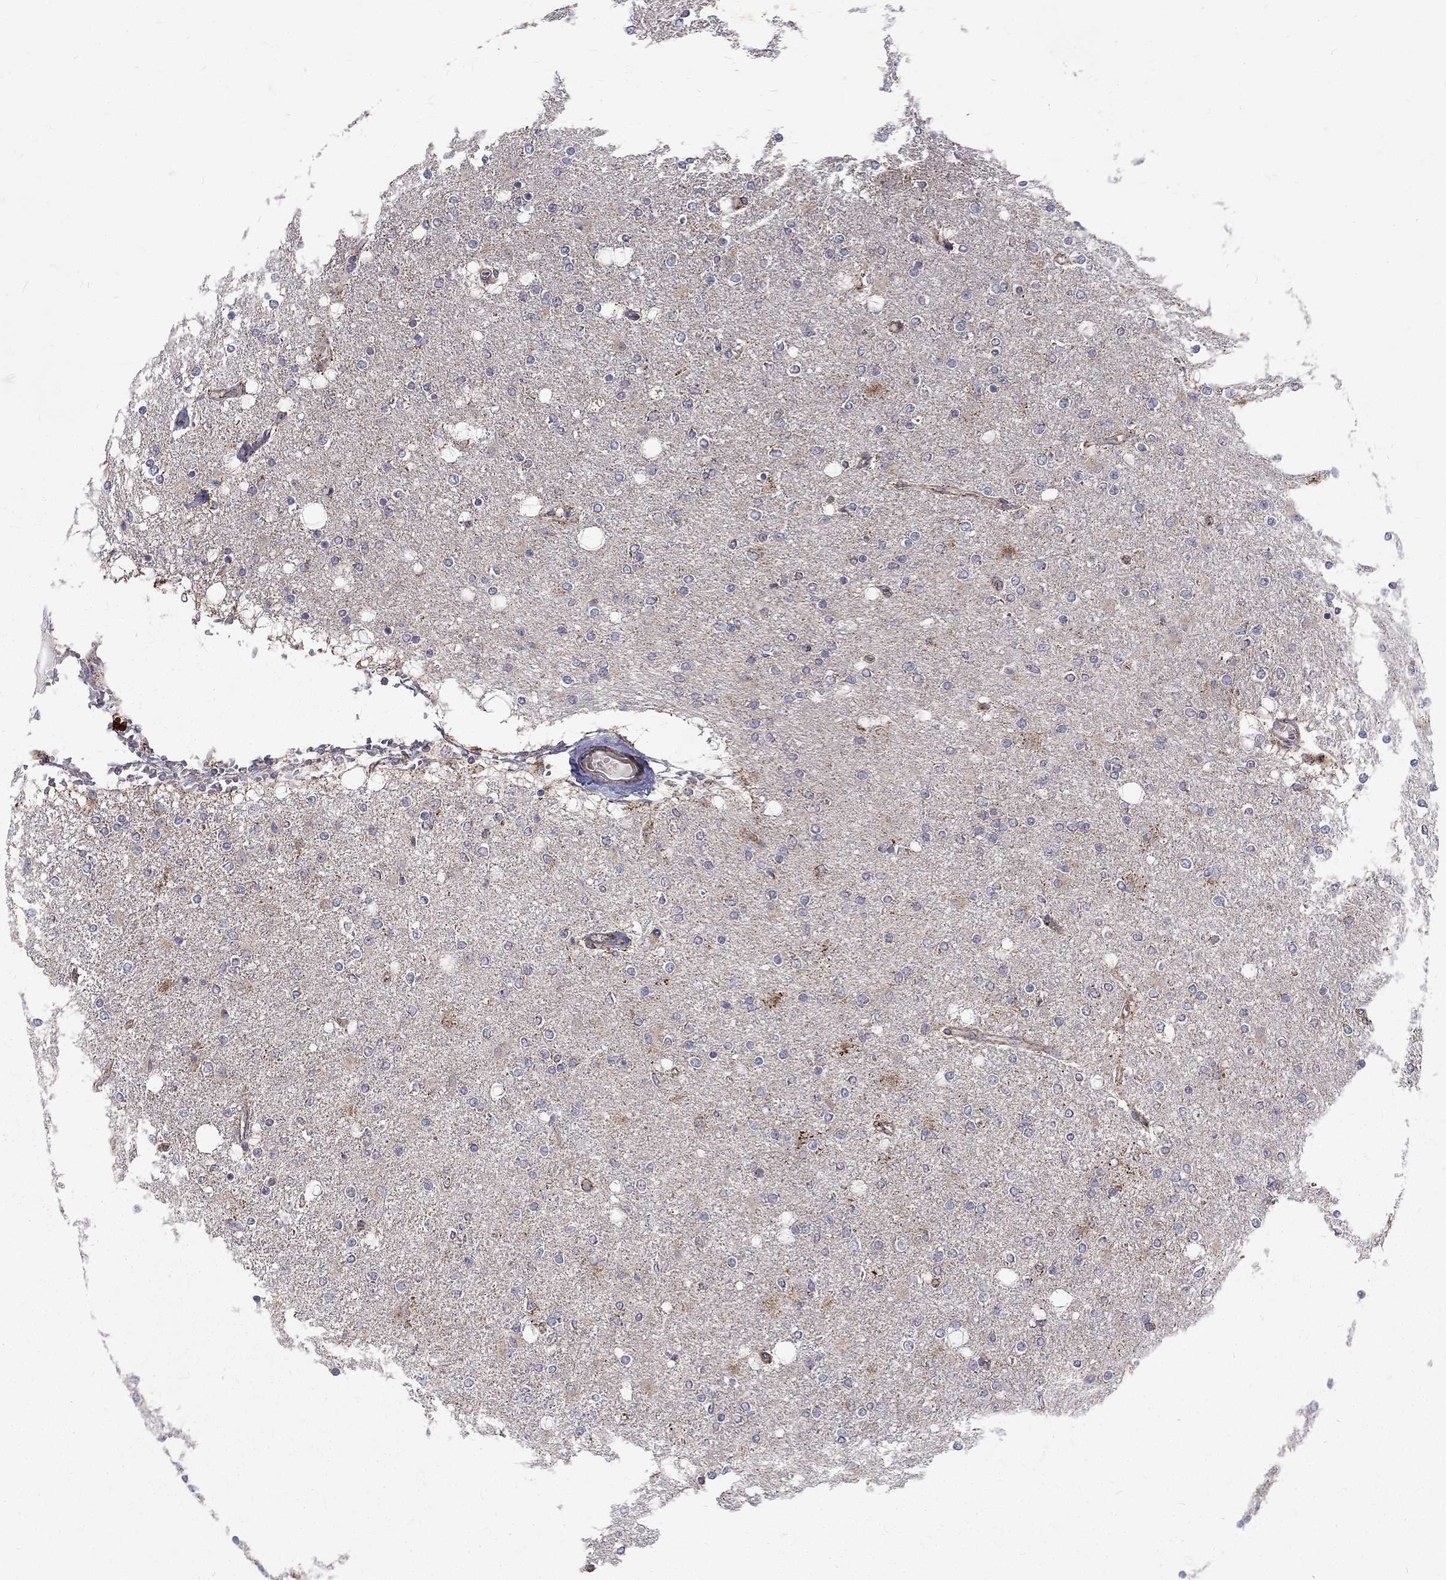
{"staining": {"intensity": "negative", "quantity": "none", "location": "none"}, "tissue": "glioma", "cell_type": "Tumor cells", "image_type": "cancer", "snomed": [{"axis": "morphology", "description": "Glioma, malignant, High grade"}, {"axis": "topography", "description": "Cerebral cortex"}], "caption": "An immunohistochemistry photomicrograph of malignant high-grade glioma is shown. There is no staining in tumor cells of malignant high-grade glioma.", "gene": "ALDH1B1", "patient": {"sex": "male", "age": 70}}